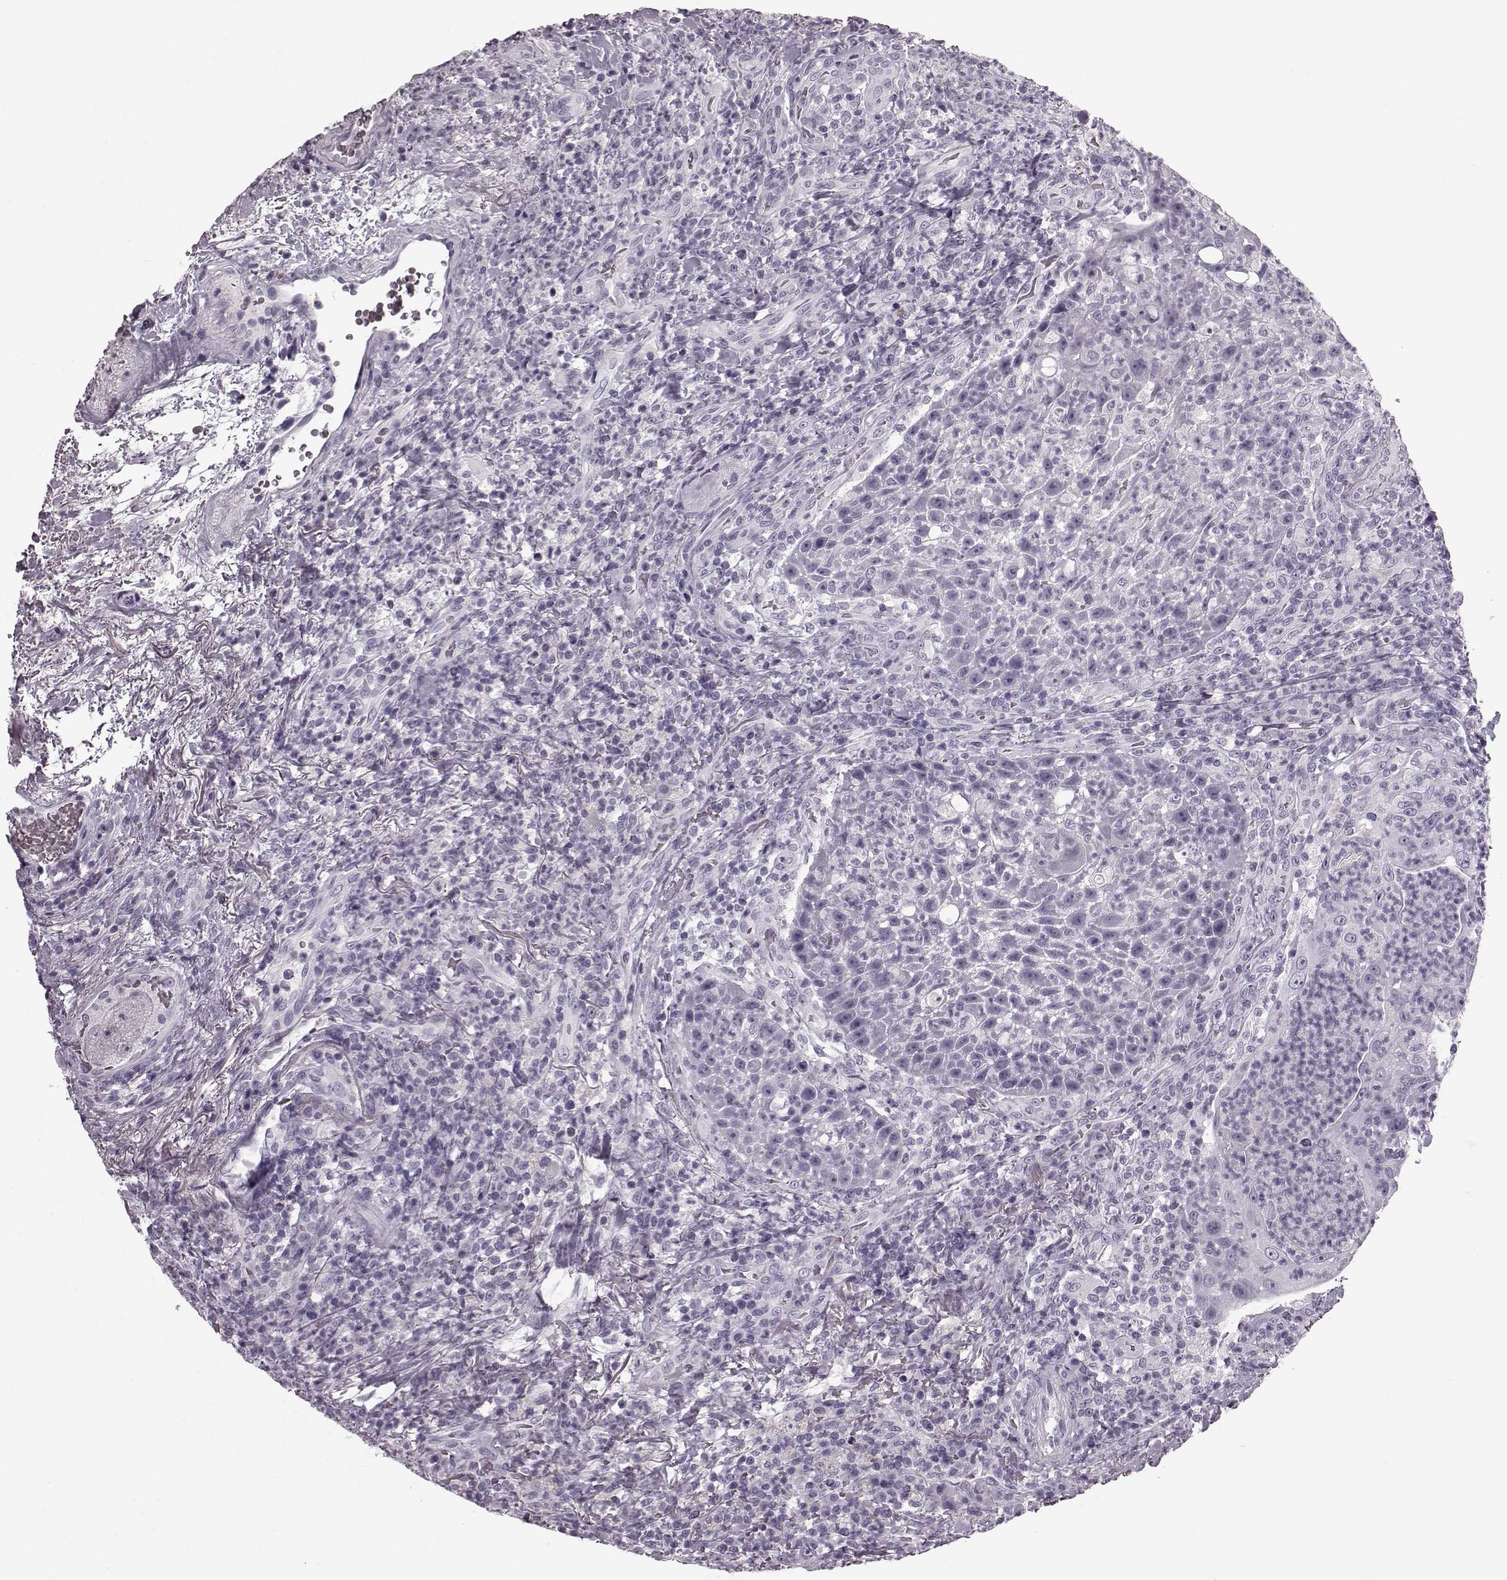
{"staining": {"intensity": "negative", "quantity": "none", "location": "none"}, "tissue": "head and neck cancer", "cell_type": "Tumor cells", "image_type": "cancer", "snomed": [{"axis": "morphology", "description": "Squamous cell carcinoma, NOS"}, {"axis": "topography", "description": "Head-Neck"}], "caption": "Immunohistochemistry (IHC) image of head and neck squamous cell carcinoma stained for a protein (brown), which demonstrates no staining in tumor cells.", "gene": "CST7", "patient": {"sex": "male", "age": 69}}